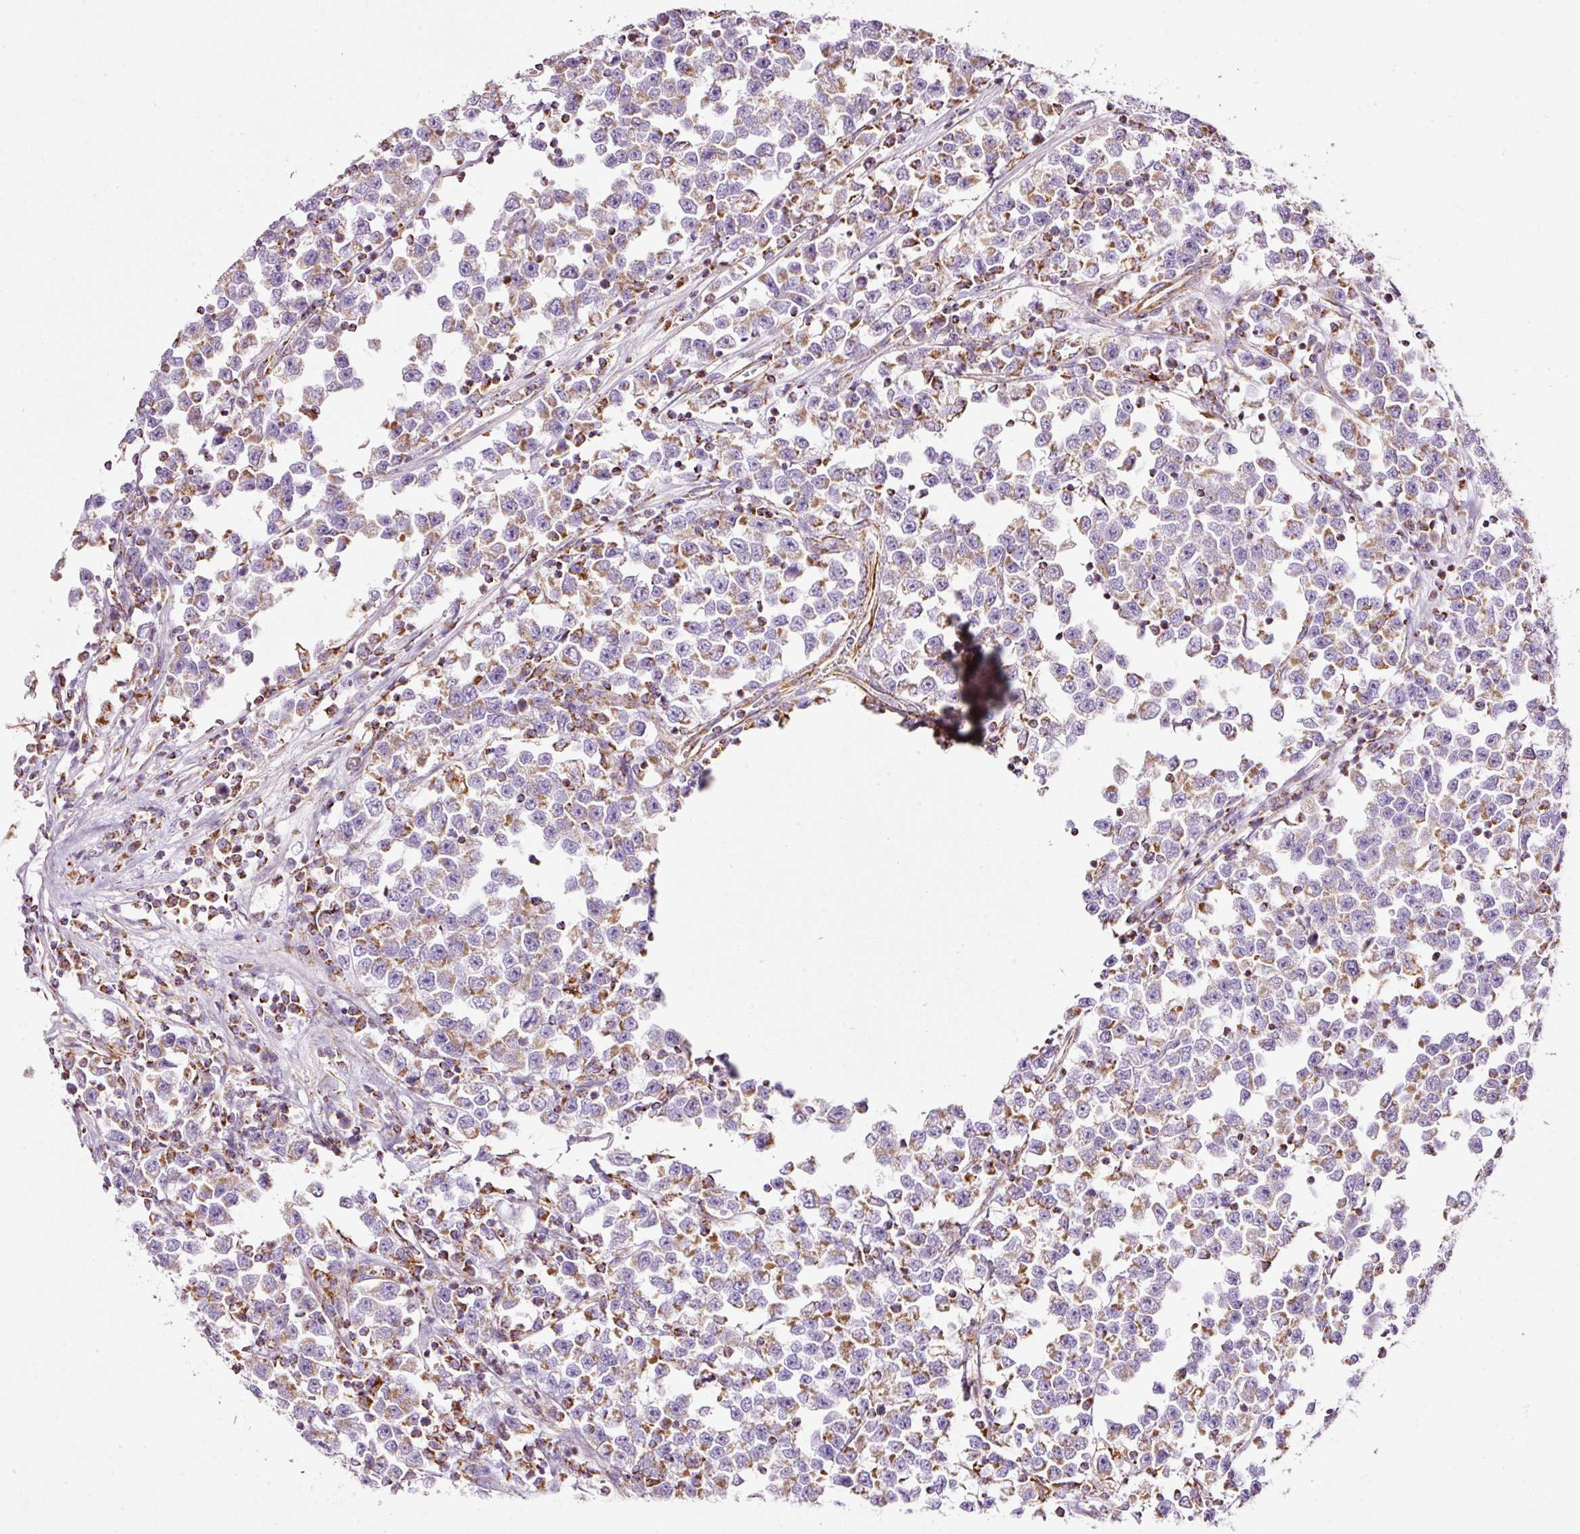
{"staining": {"intensity": "moderate", "quantity": "25%-75%", "location": "cytoplasmic/membranous"}, "tissue": "testis cancer", "cell_type": "Tumor cells", "image_type": "cancer", "snomed": [{"axis": "morphology", "description": "Seminoma, NOS"}, {"axis": "topography", "description": "Testis"}], "caption": "DAB (3,3'-diaminobenzidine) immunohistochemical staining of human seminoma (testis) reveals moderate cytoplasmic/membranous protein positivity in about 25%-75% of tumor cells. The staining is performed using DAB brown chromogen to label protein expression. The nuclei are counter-stained blue using hematoxylin.", "gene": "SDHA", "patient": {"sex": "male", "age": 43}}